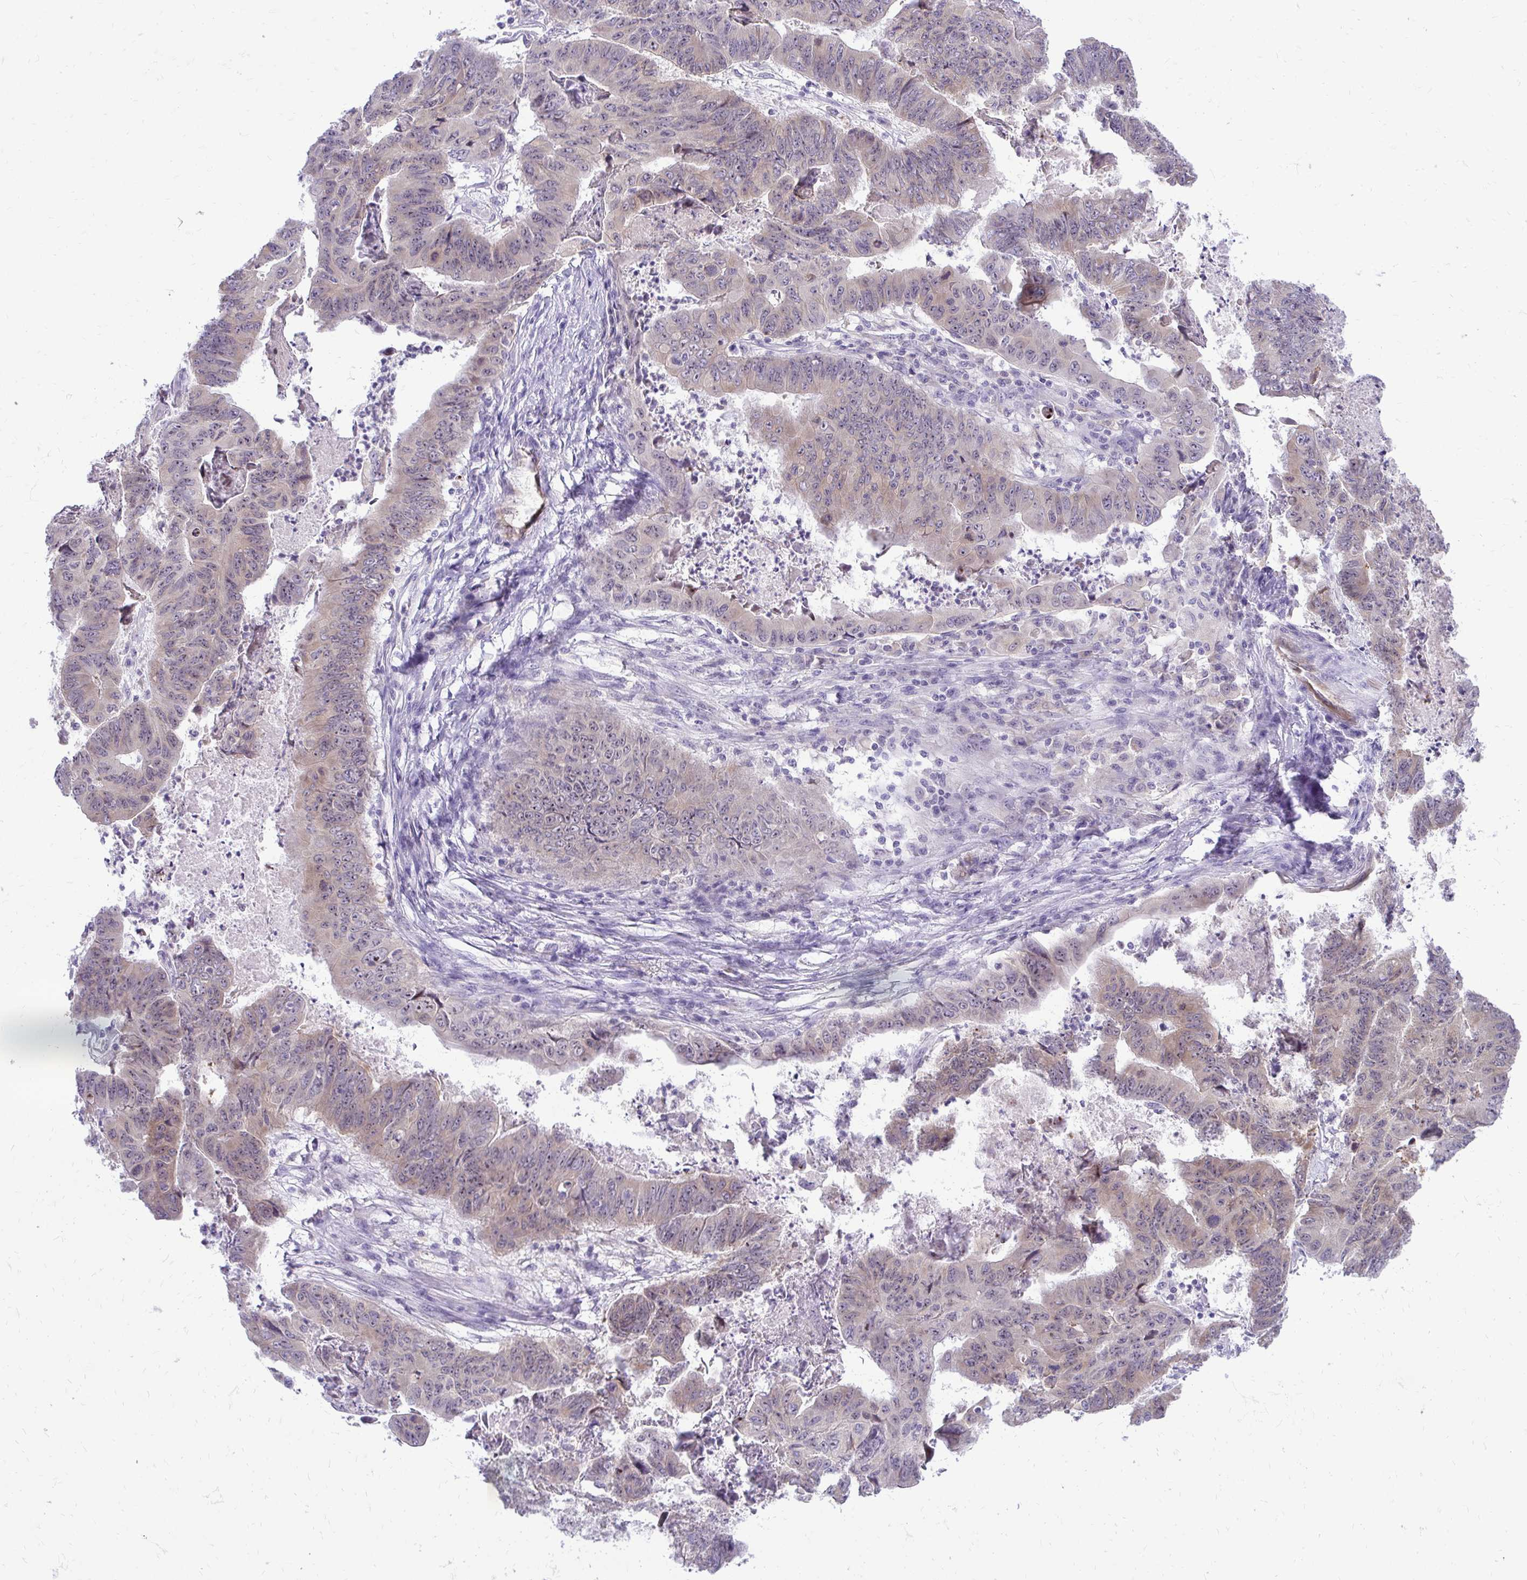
{"staining": {"intensity": "weak", "quantity": "25%-75%", "location": "cytoplasmic/membranous,nuclear"}, "tissue": "stomach cancer", "cell_type": "Tumor cells", "image_type": "cancer", "snomed": [{"axis": "morphology", "description": "Adenocarcinoma, NOS"}, {"axis": "topography", "description": "Stomach, lower"}], "caption": "Stomach cancer stained for a protein reveals weak cytoplasmic/membranous and nuclear positivity in tumor cells.", "gene": "NIFK", "patient": {"sex": "male", "age": 77}}